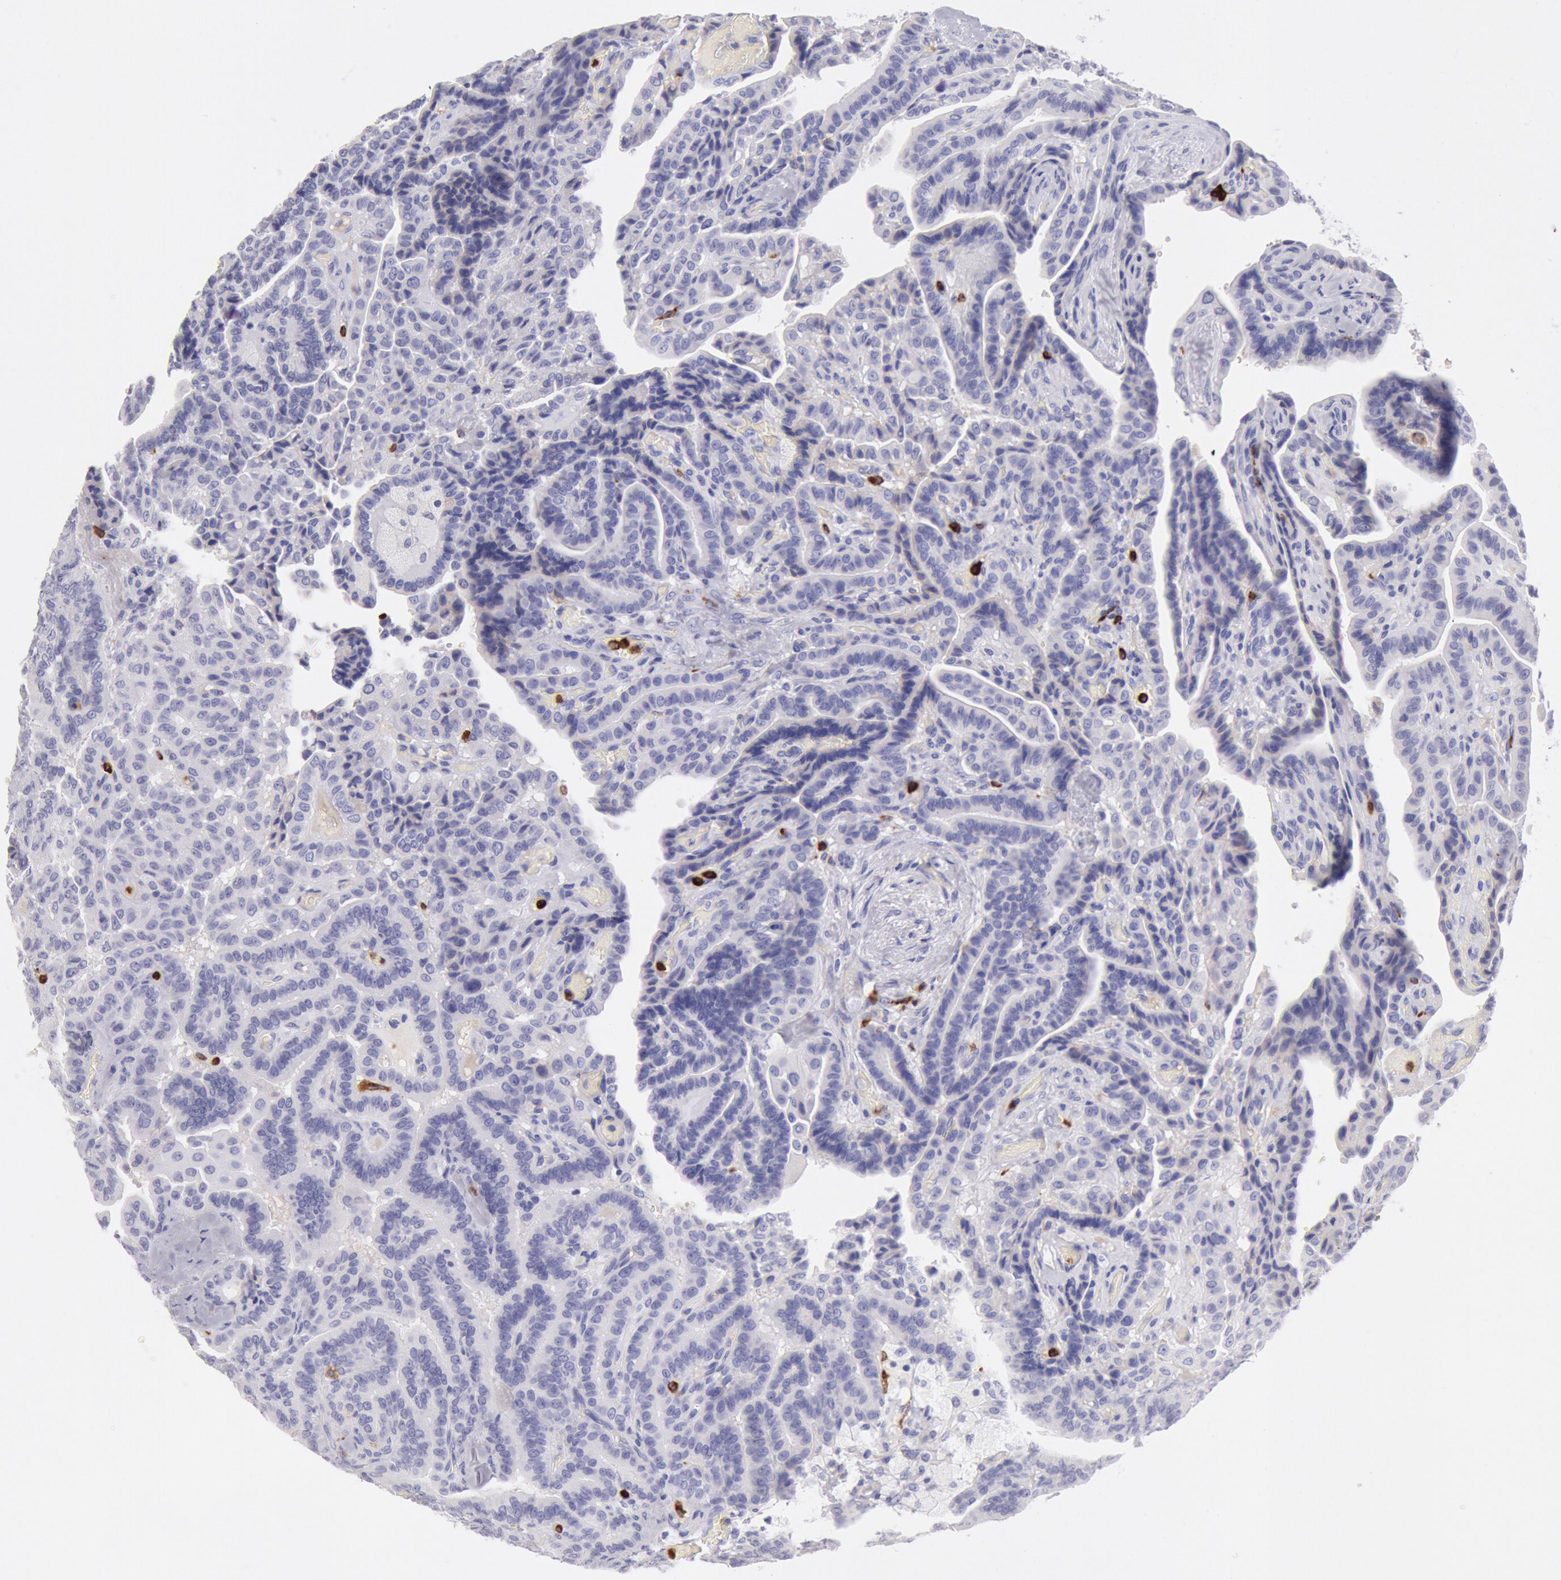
{"staining": {"intensity": "negative", "quantity": "none", "location": "none"}, "tissue": "thyroid cancer", "cell_type": "Tumor cells", "image_type": "cancer", "snomed": [{"axis": "morphology", "description": "Papillary adenocarcinoma, NOS"}, {"axis": "topography", "description": "Thyroid gland"}], "caption": "Tumor cells are negative for brown protein staining in thyroid cancer (papillary adenocarcinoma).", "gene": "FCN1", "patient": {"sex": "male", "age": 87}}